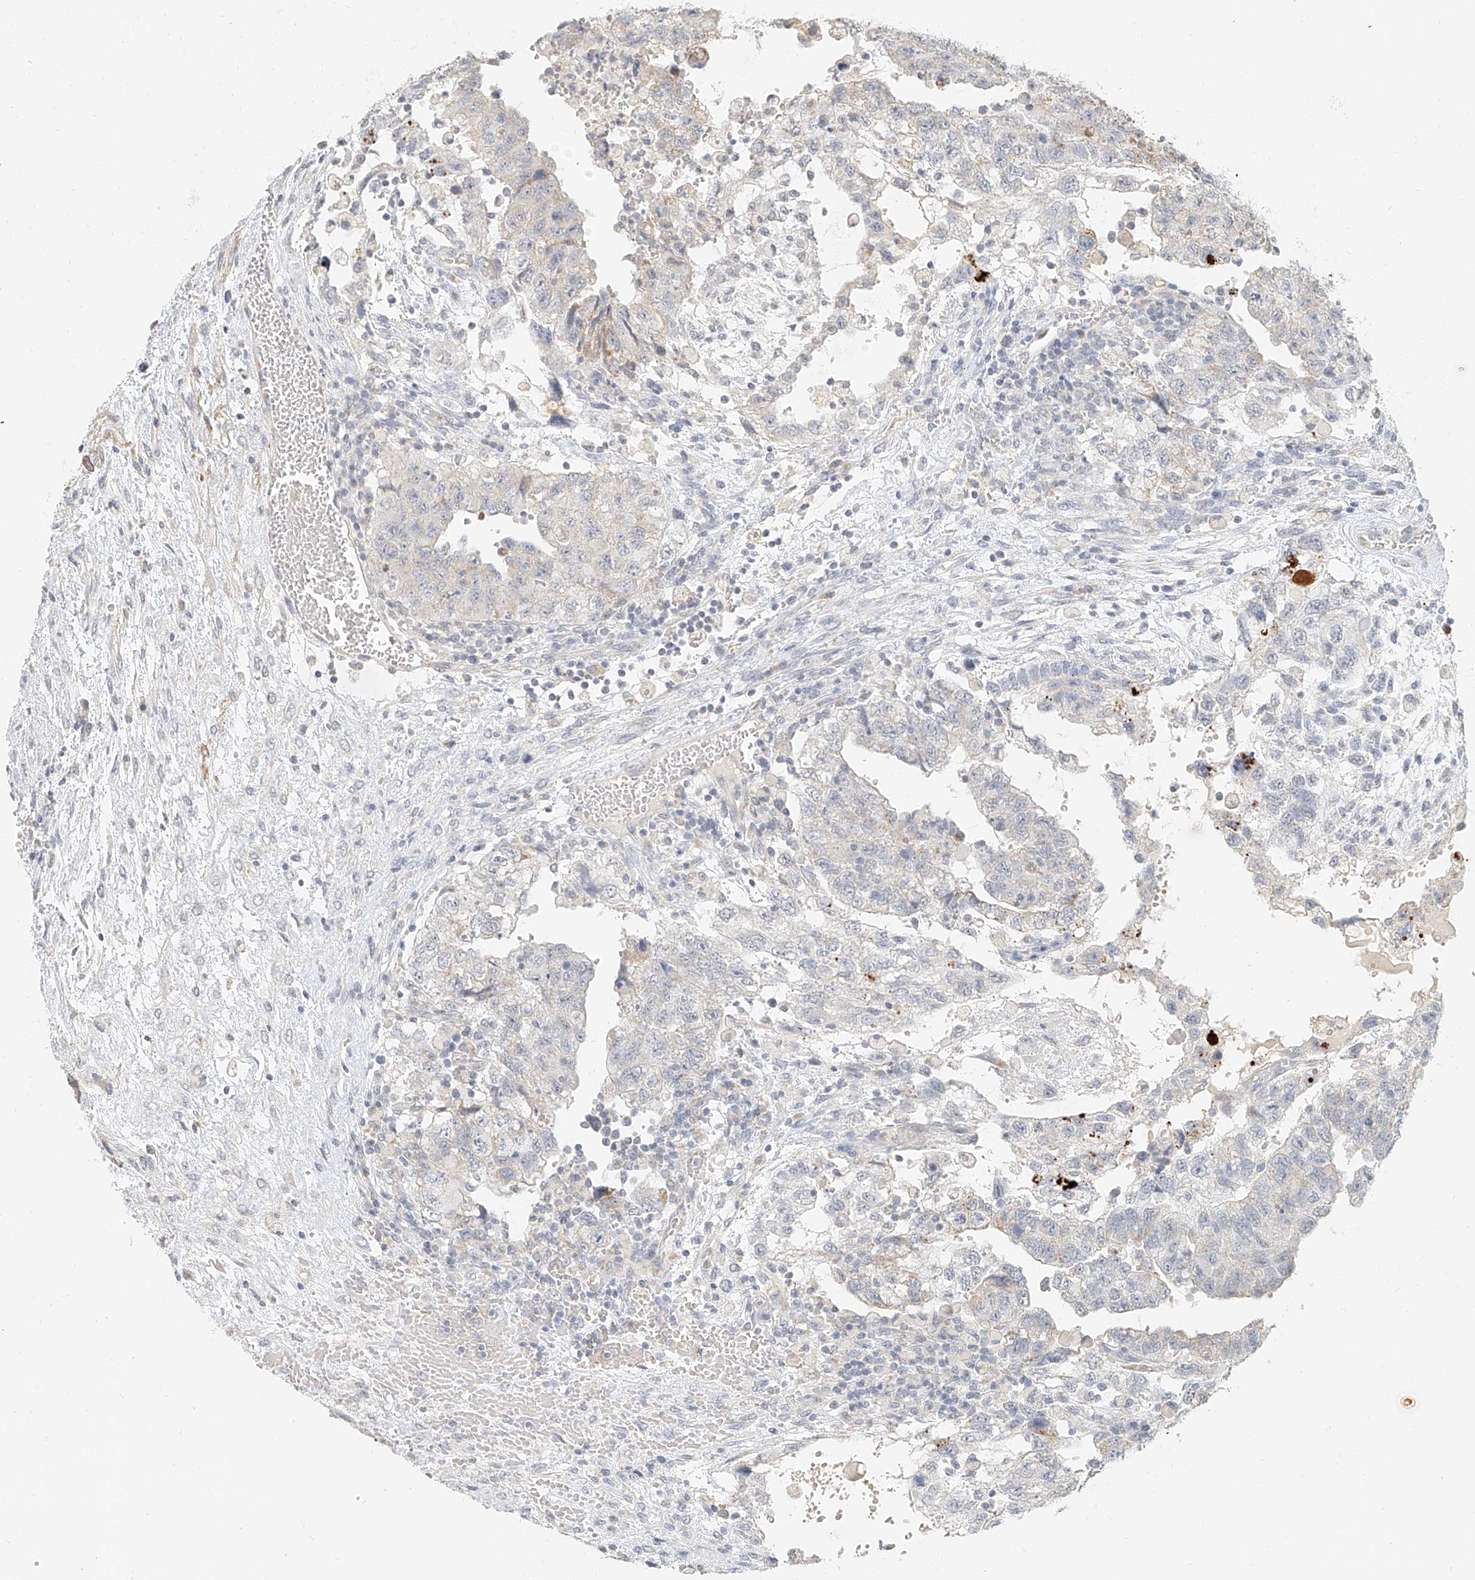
{"staining": {"intensity": "negative", "quantity": "none", "location": "none"}, "tissue": "testis cancer", "cell_type": "Tumor cells", "image_type": "cancer", "snomed": [{"axis": "morphology", "description": "Carcinoma, Embryonal, NOS"}, {"axis": "topography", "description": "Testis"}], "caption": "There is no significant expression in tumor cells of testis embryonal carcinoma.", "gene": "CXorf58", "patient": {"sex": "male", "age": 36}}